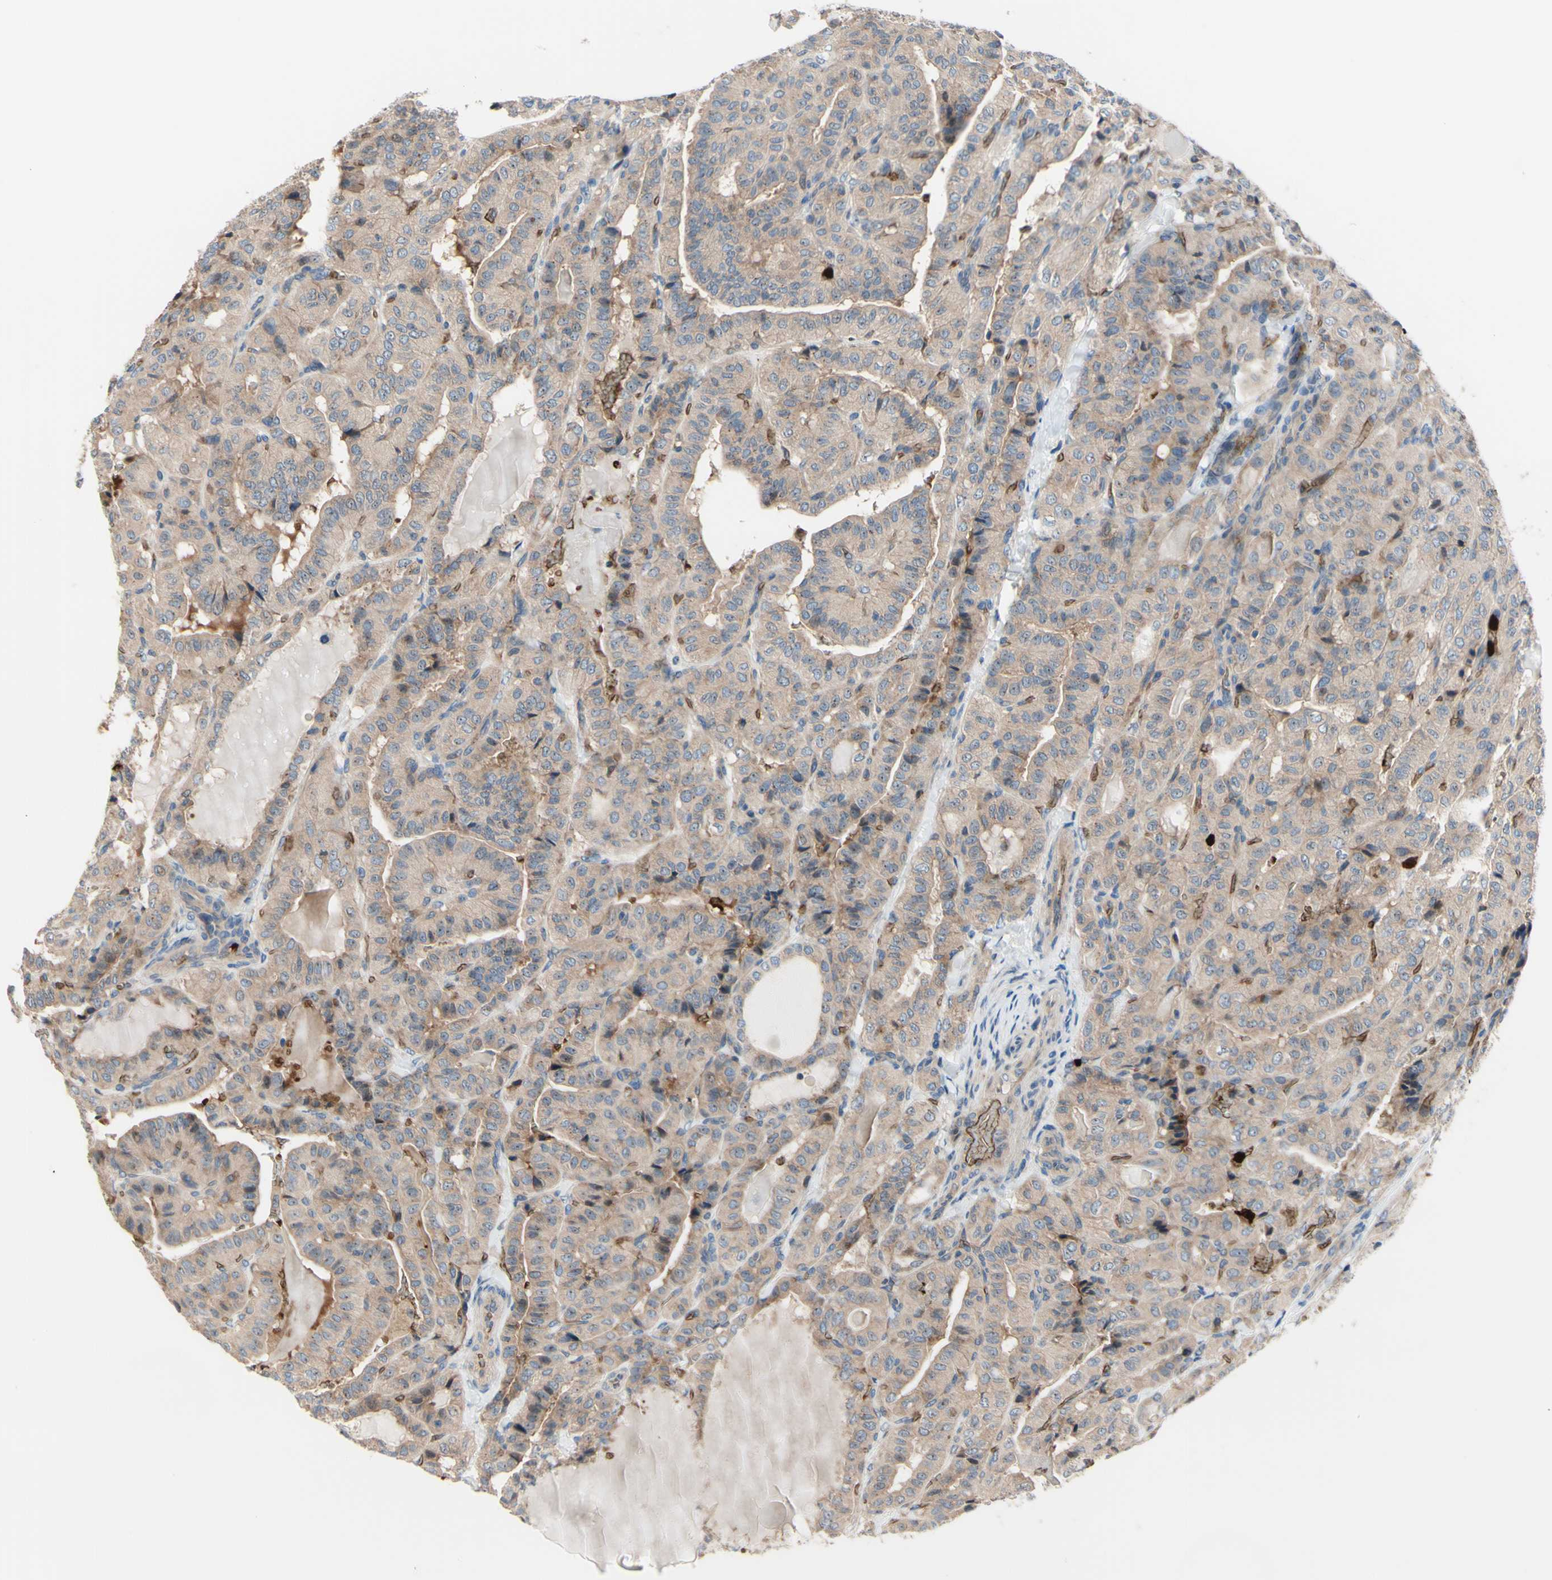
{"staining": {"intensity": "weak", "quantity": ">75%", "location": "cytoplasmic/membranous"}, "tissue": "thyroid cancer", "cell_type": "Tumor cells", "image_type": "cancer", "snomed": [{"axis": "morphology", "description": "Papillary adenocarcinoma, NOS"}, {"axis": "topography", "description": "Thyroid gland"}], "caption": "Thyroid papillary adenocarcinoma stained with immunohistochemistry demonstrates weak cytoplasmic/membranous expression in approximately >75% of tumor cells.", "gene": "USP9X", "patient": {"sex": "male", "age": 77}}